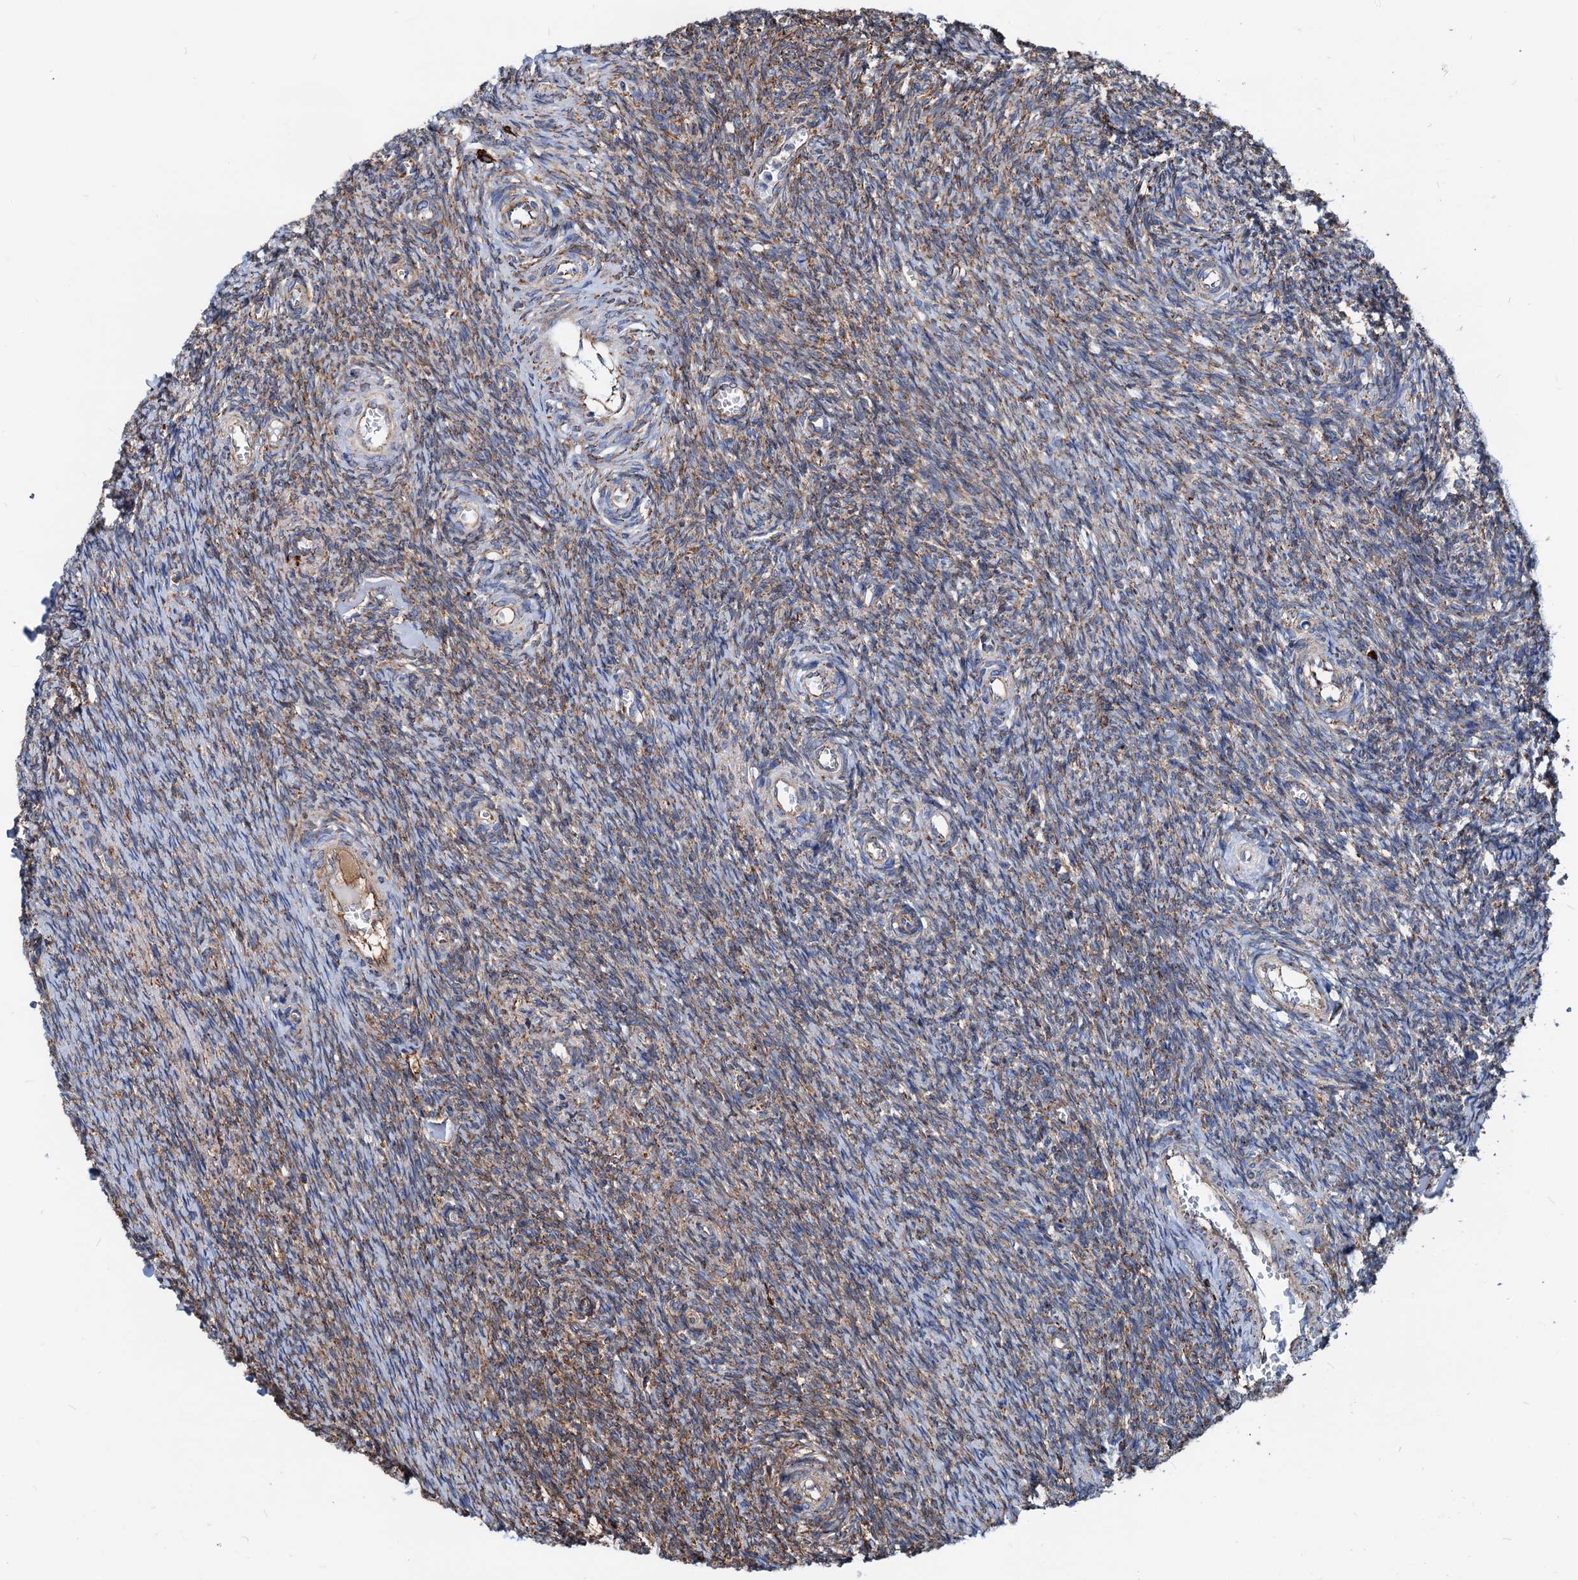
{"staining": {"intensity": "weak", "quantity": "25%-75%", "location": "cytoplasmic/membranous"}, "tissue": "ovary", "cell_type": "Ovarian stroma cells", "image_type": "normal", "snomed": [{"axis": "morphology", "description": "Normal tissue, NOS"}, {"axis": "topography", "description": "Ovary"}], "caption": "The histopathology image shows immunohistochemical staining of benign ovary. There is weak cytoplasmic/membranous staining is present in approximately 25%-75% of ovarian stroma cells.", "gene": "HSPA5", "patient": {"sex": "female", "age": 44}}